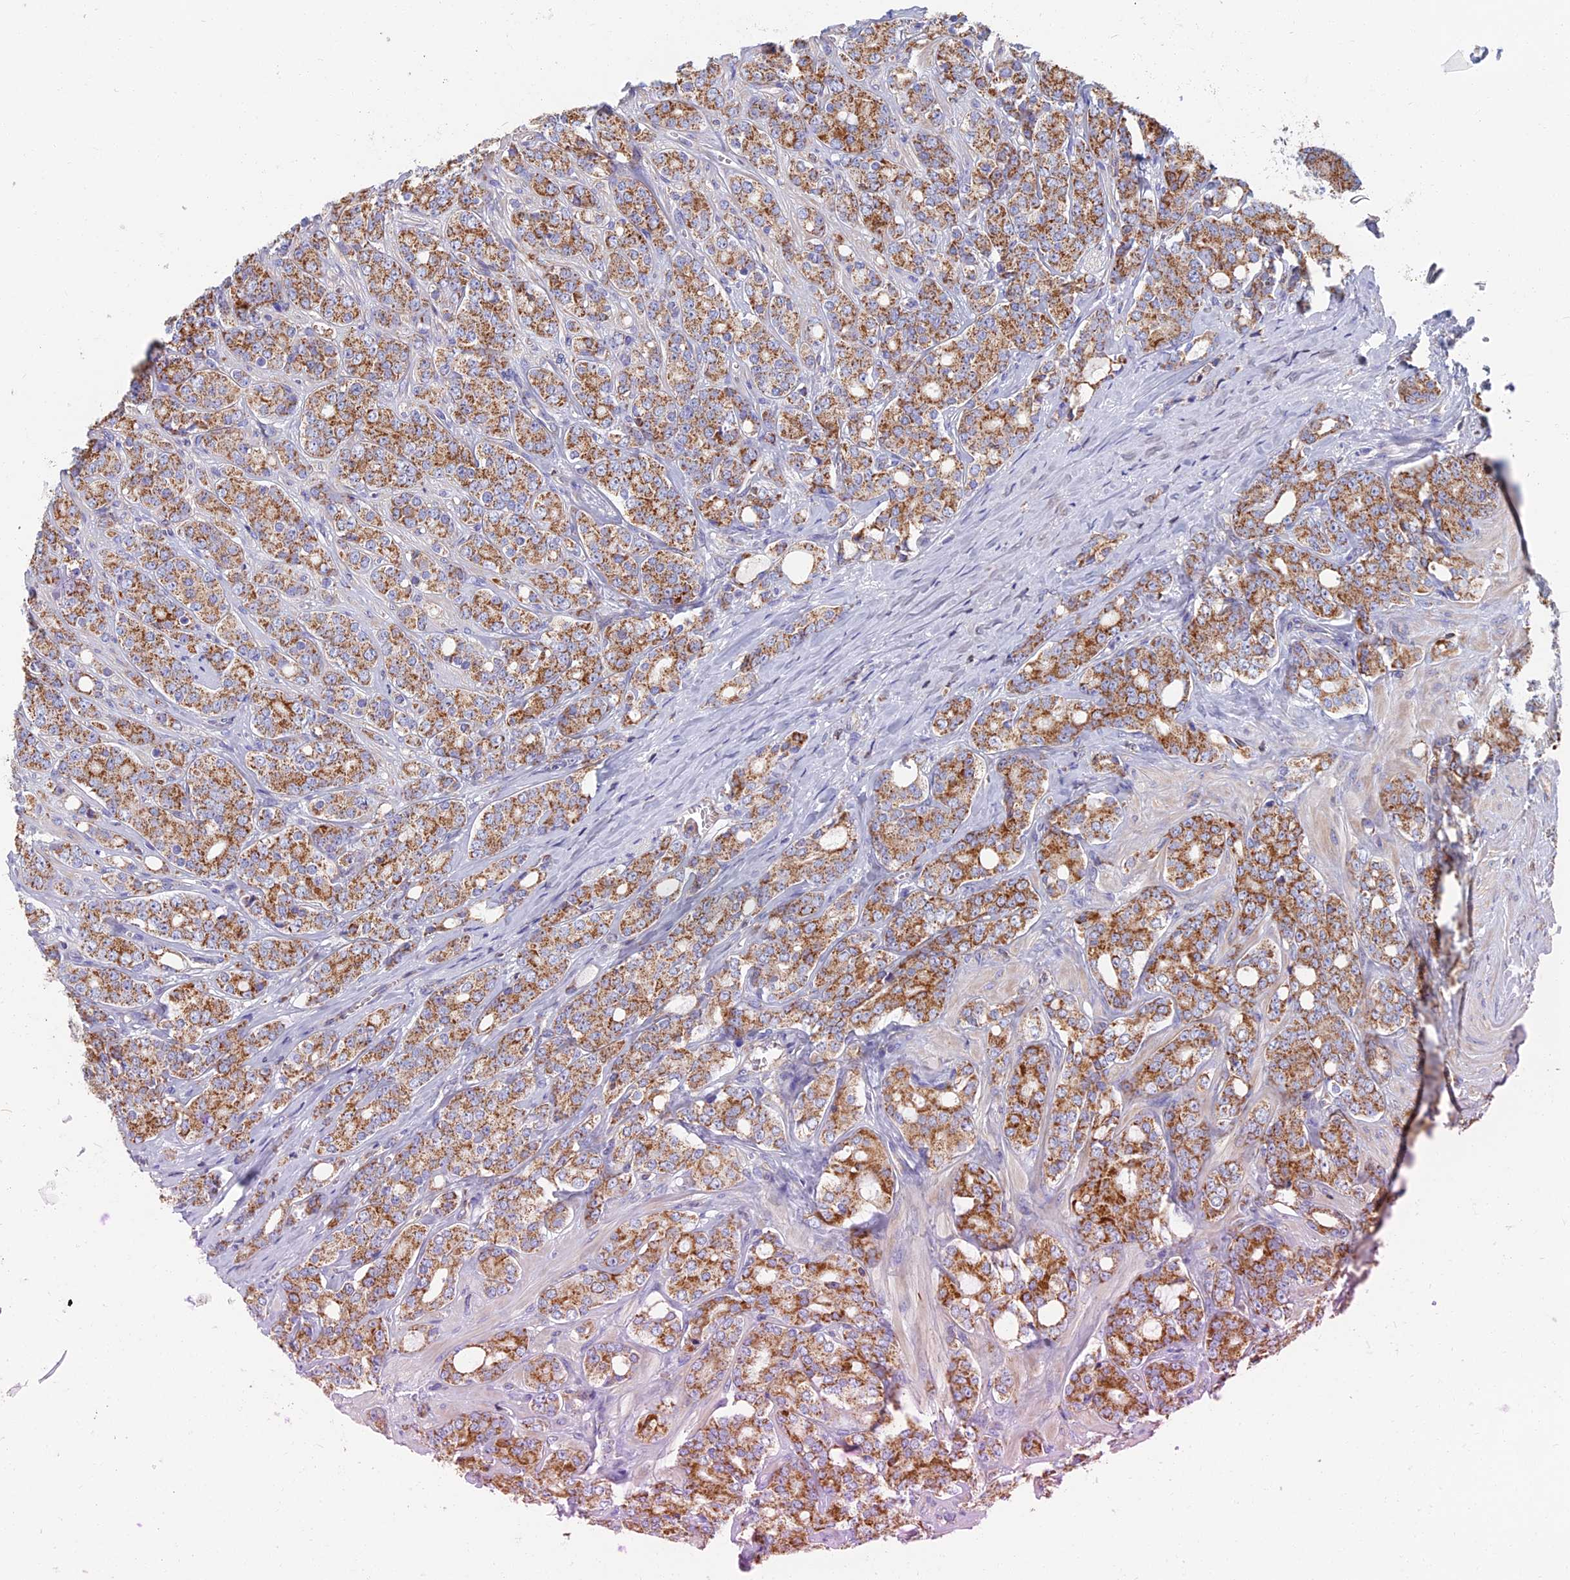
{"staining": {"intensity": "moderate", "quantity": ">75%", "location": "cytoplasmic/membranous"}, "tissue": "prostate cancer", "cell_type": "Tumor cells", "image_type": "cancer", "snomed": [{"axis": "morphology", "description": "Adenocarcinoma, High grade"}, {"axis": "topography", "description": "Prostate"}], "caption": "Tumor cells show medium levels of moderate cytoplasmic/membranous staining in approximately >75% of cells in human prostate cancer.", "gene": "HSD17B8", "patient": {"sex": "male", "age": 62}}